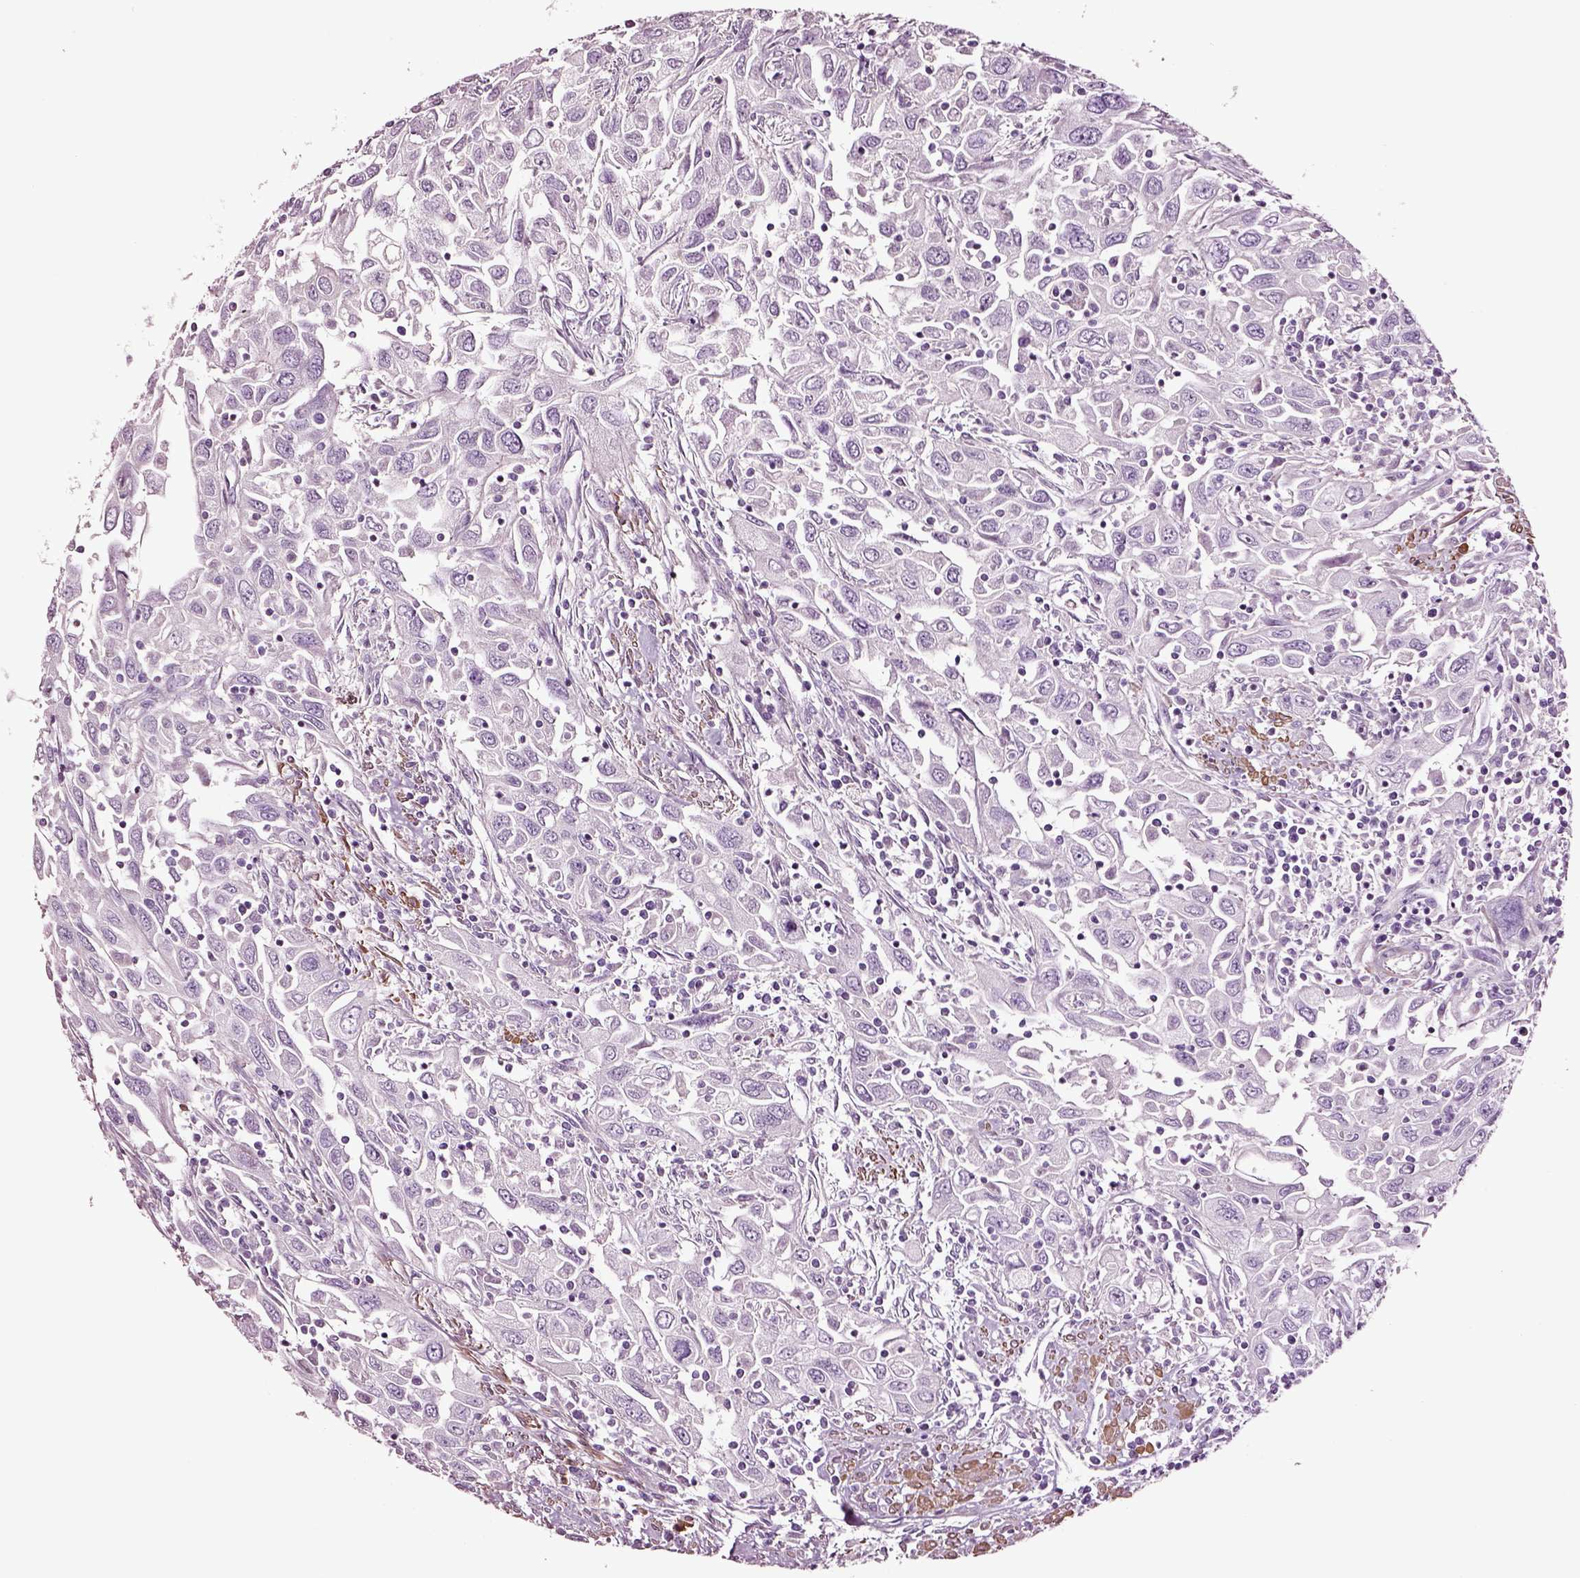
{"staining": {"intensity": "negative", "quantity": "none", "location": "none"}, "tissue": "urothelial cancer", "cell_type": "Tumor cells", "image_type": "cancer", "snomed": [{"axis": "morphology", "description": "Urothelial carcinoma, High grade"}, {"axis": "topography", "description": "Urinary bladder"}], "caption": "Human urothelial cancer stained for a protein using immunohistochemistry displays no expression in tumor cells.", "gene": "SOX10", "patient": {"sex": "male", "age": 76}}